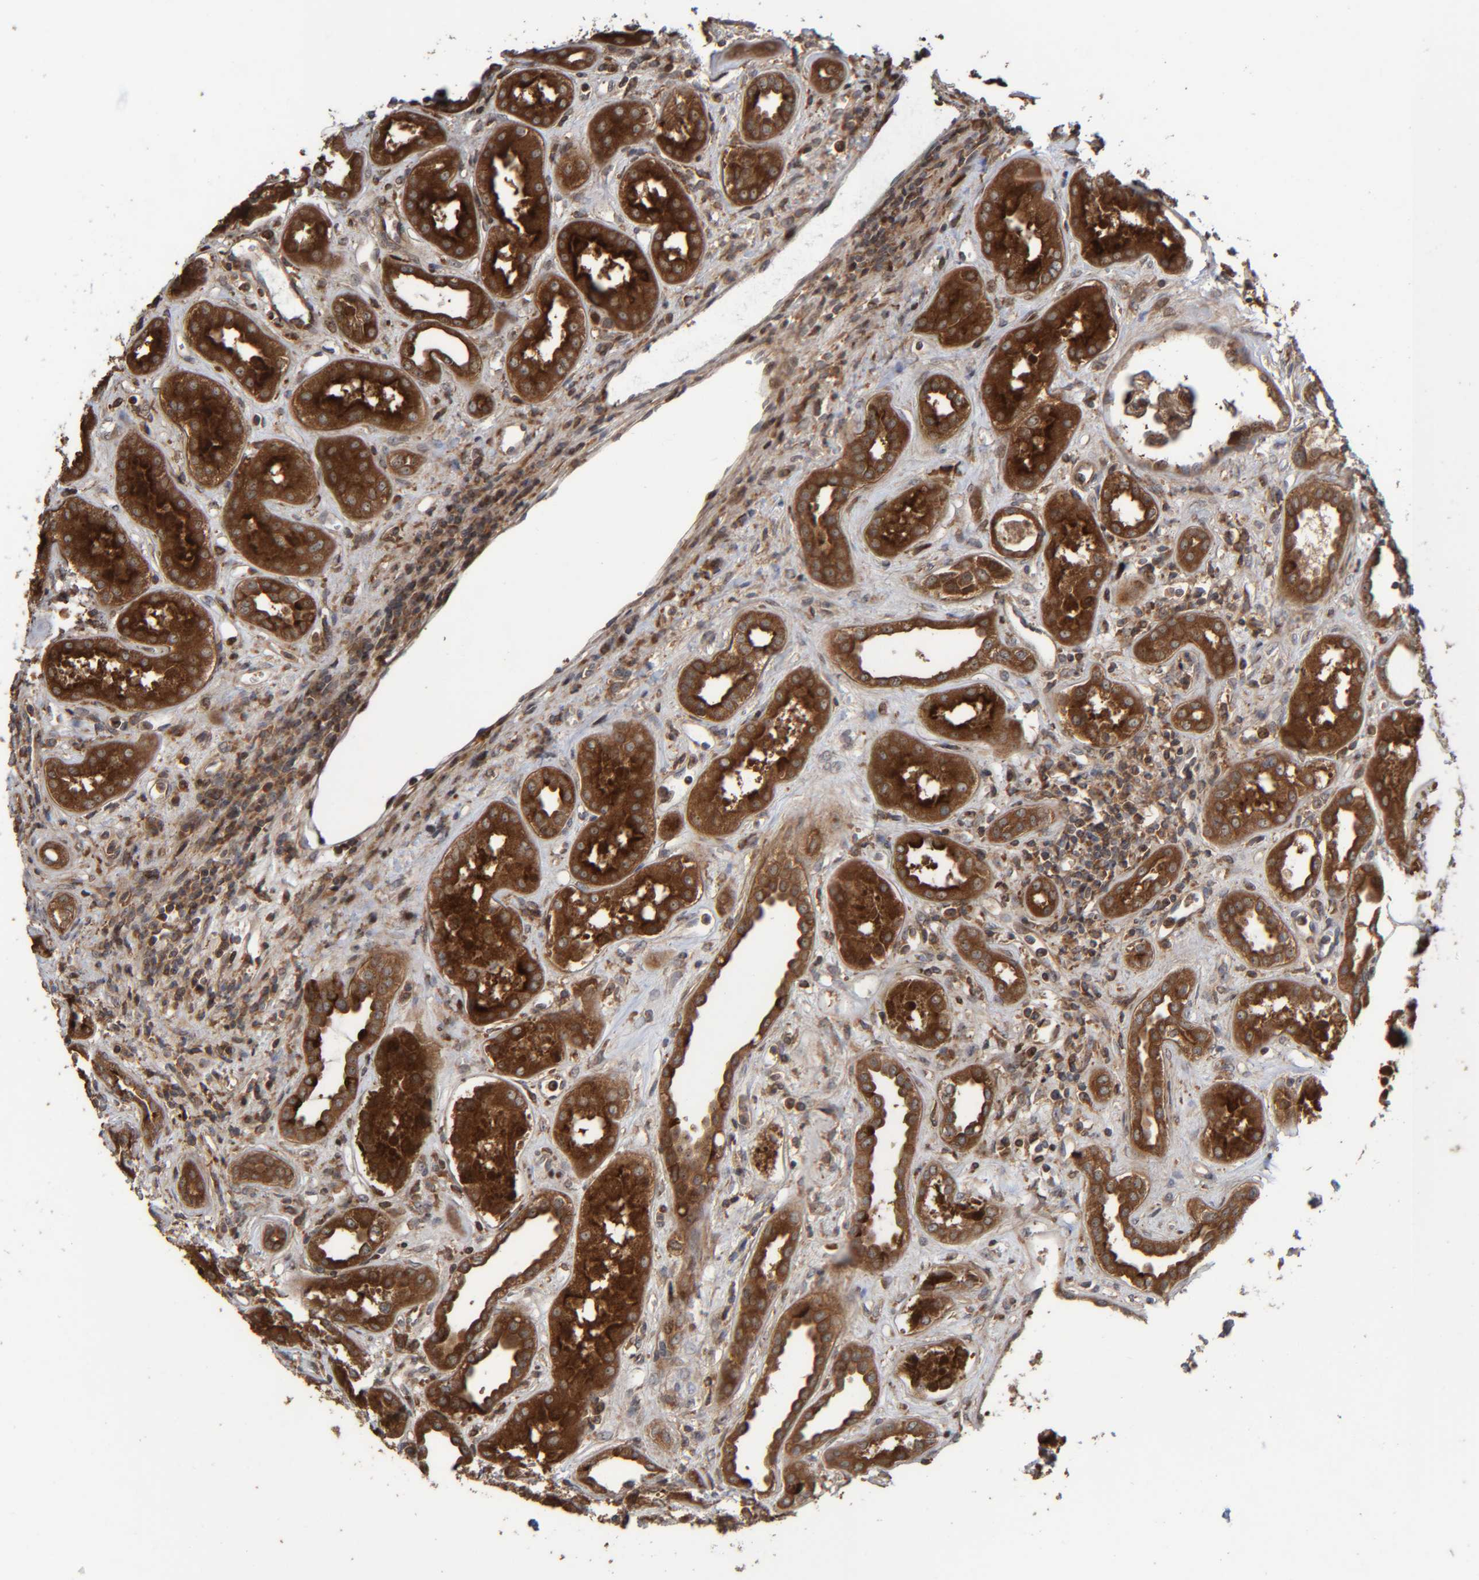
{"staining": {"intensity": "moderate", "quantity": ">75%", "location": "cytoplasmic/membranous"}, "tissue": "kidney", "cell_type": "Cells in glomeruli", "image_type": "normal", "snomed": [{"axis": "morphology", "description": "Normal tissue, NOS"}, {"axis": "topography", "description": "Kidney"}], "caption": "Immunohistochemical staining of unremarkable human kidney reveals moderate cytoplasmic/membranous protein expression in about >75% of cells in glomeruli. (Brightfield microscopy of DAB IHC at high magnification).", "gene": "CCDC57", "patient": {"sex": "male", "age": 59}}